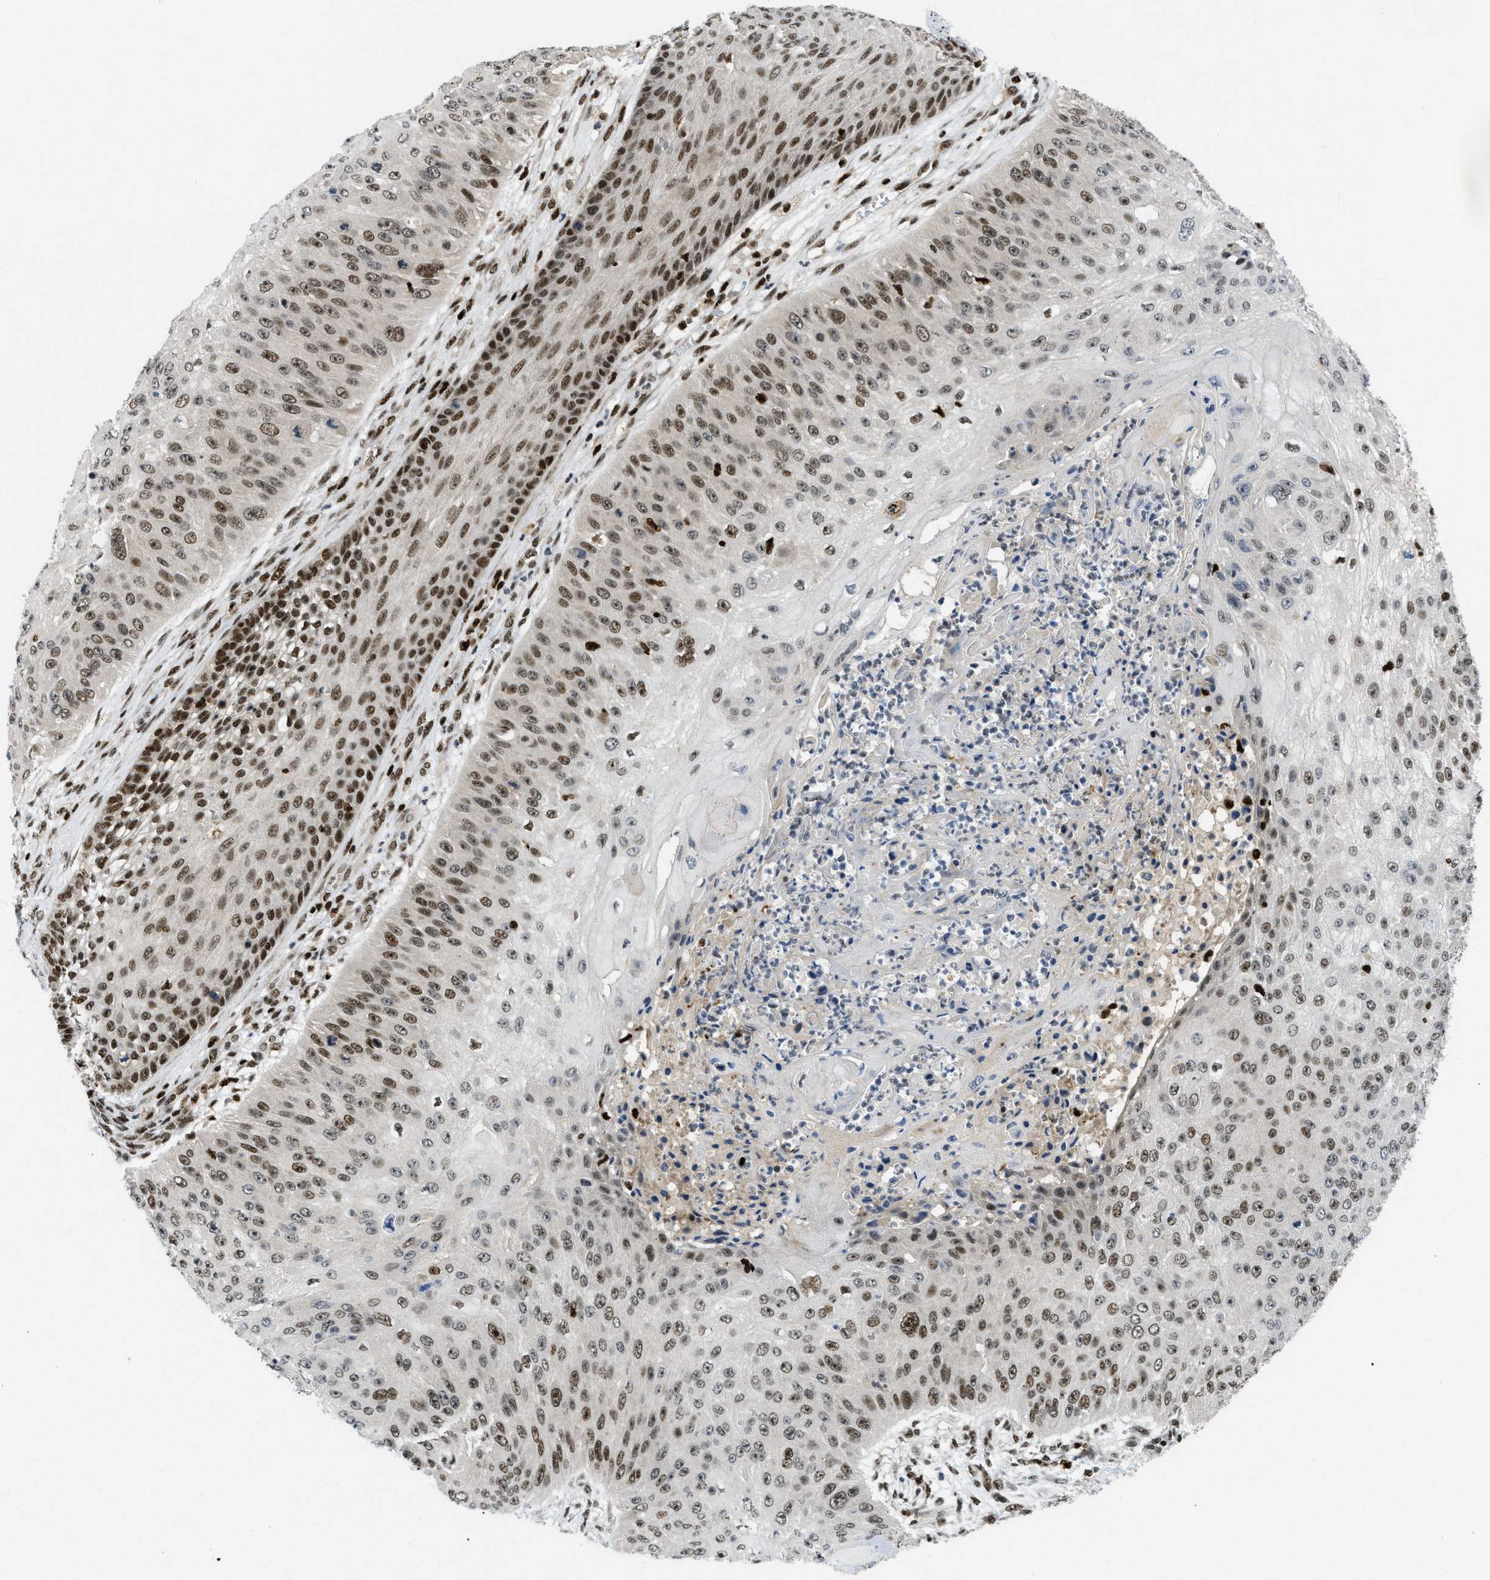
{"staining": {"intensity": "moderate", "quantity": ">75%", "location": "nuclear"}, "tissue": "skin cancer", "cell_type": "Tumor cells", "image_type": "cancer", "snomed": [{"axis": "morphology", "description": "Squamous cell carcinoma, NOS"}, {"axis": "topography", "description": "Skin"}], "caption": "Protein expression analysis of skin squamous cell carcinoma shows moderate nuclear expression in approximately >75% of tumor cells.", "gene": "RFX5", "patient": {"sex": "female", "age": 80}}